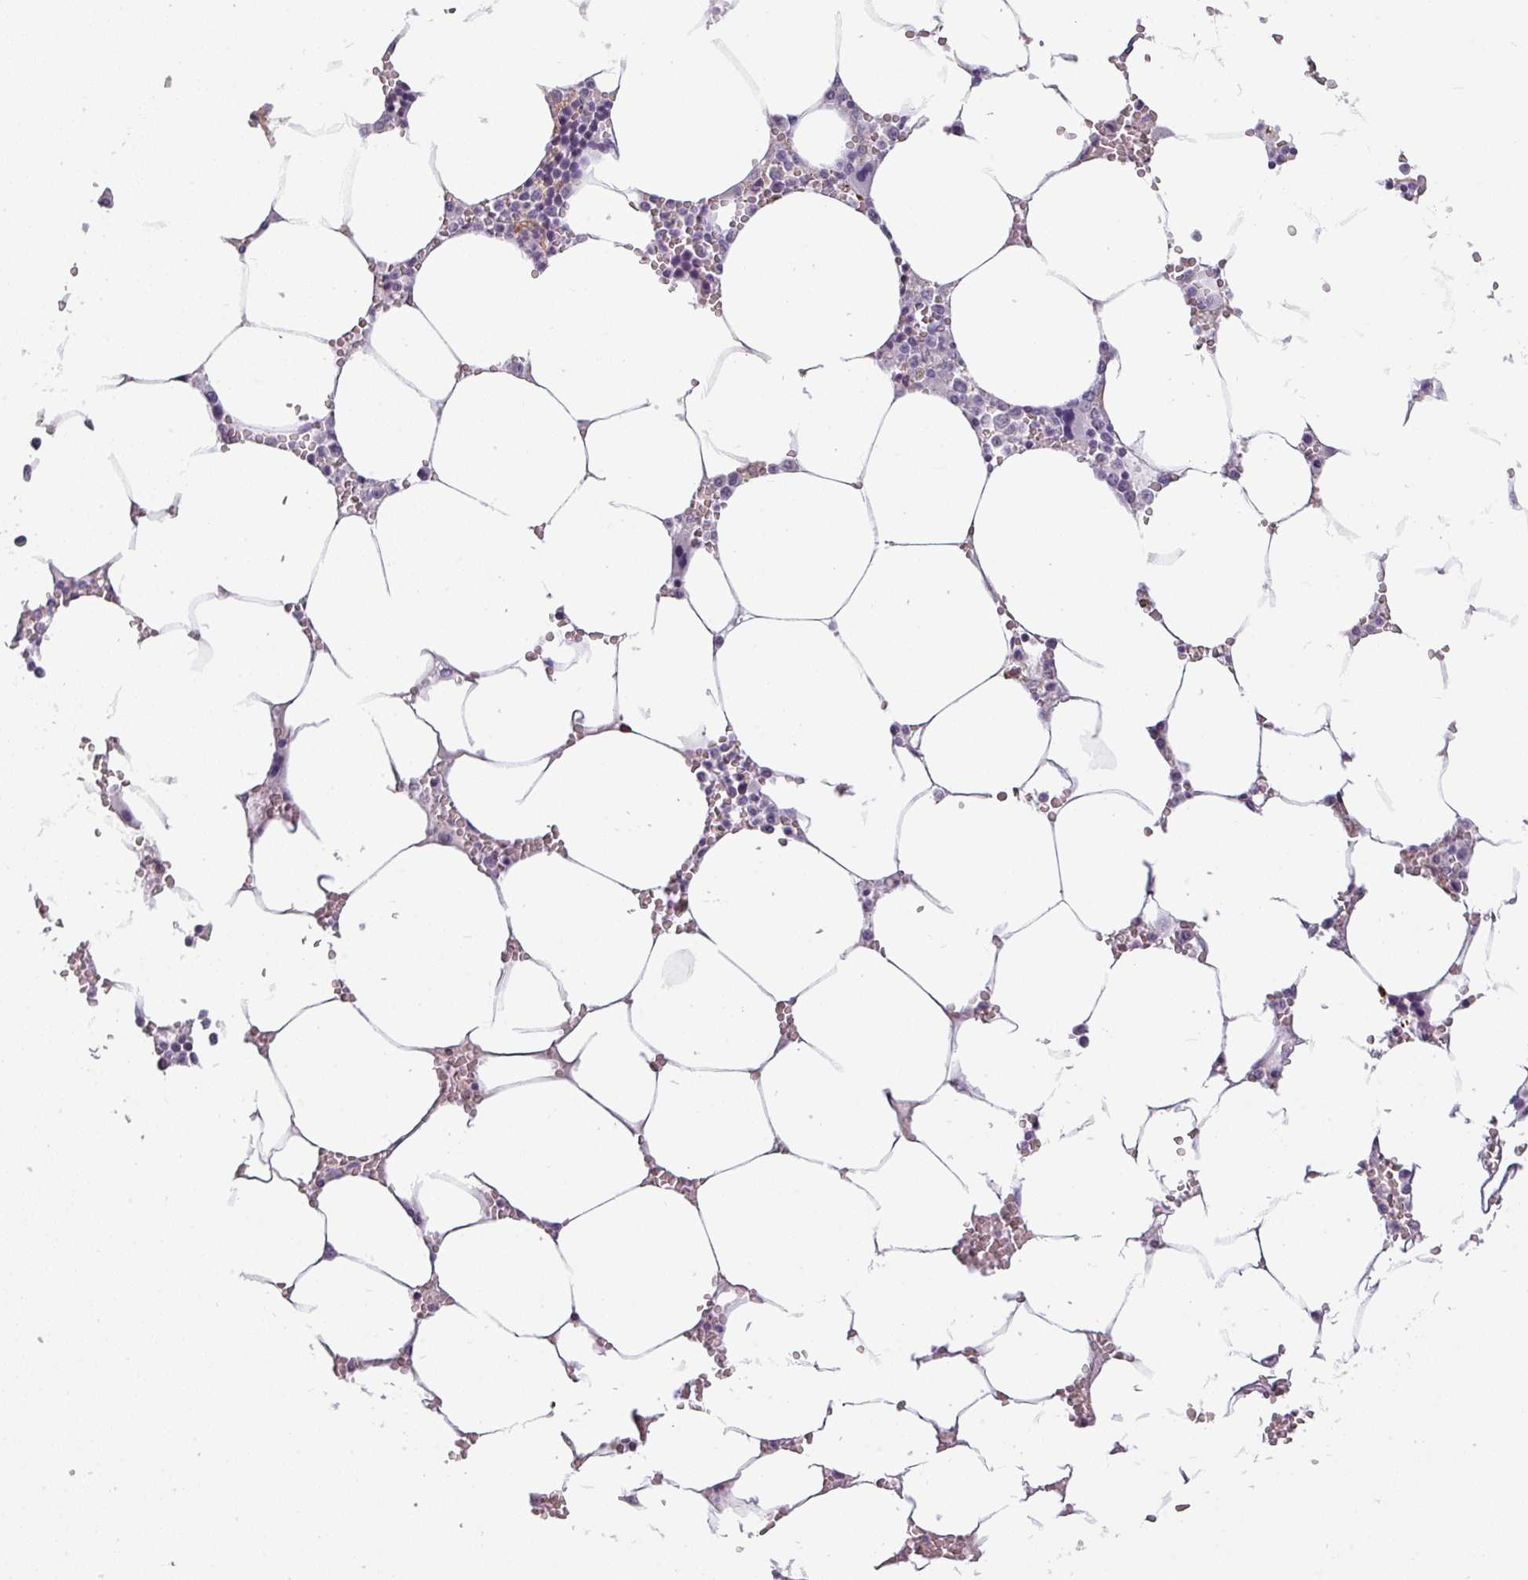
{"staining": {"intensity": "negative", "quantity": "none", "location": "none"}, "tissue": "bone marrow", "cell_type": "Hematopoietic cells", "image_type": "normal", "snomed": [{"axis": "morphology", "description": "Normal tissue, NOS"}, {"axis": "topography", "description": "Bone marrow"}], "caption": "An immunohistochemistry (IHC) histopathology image of normal bone marrow is shown. There is no staining in hematopoietic cells of bone marrow.", "gene": "SLC26A9", "patient": {"sex": "male", "age": 70}}